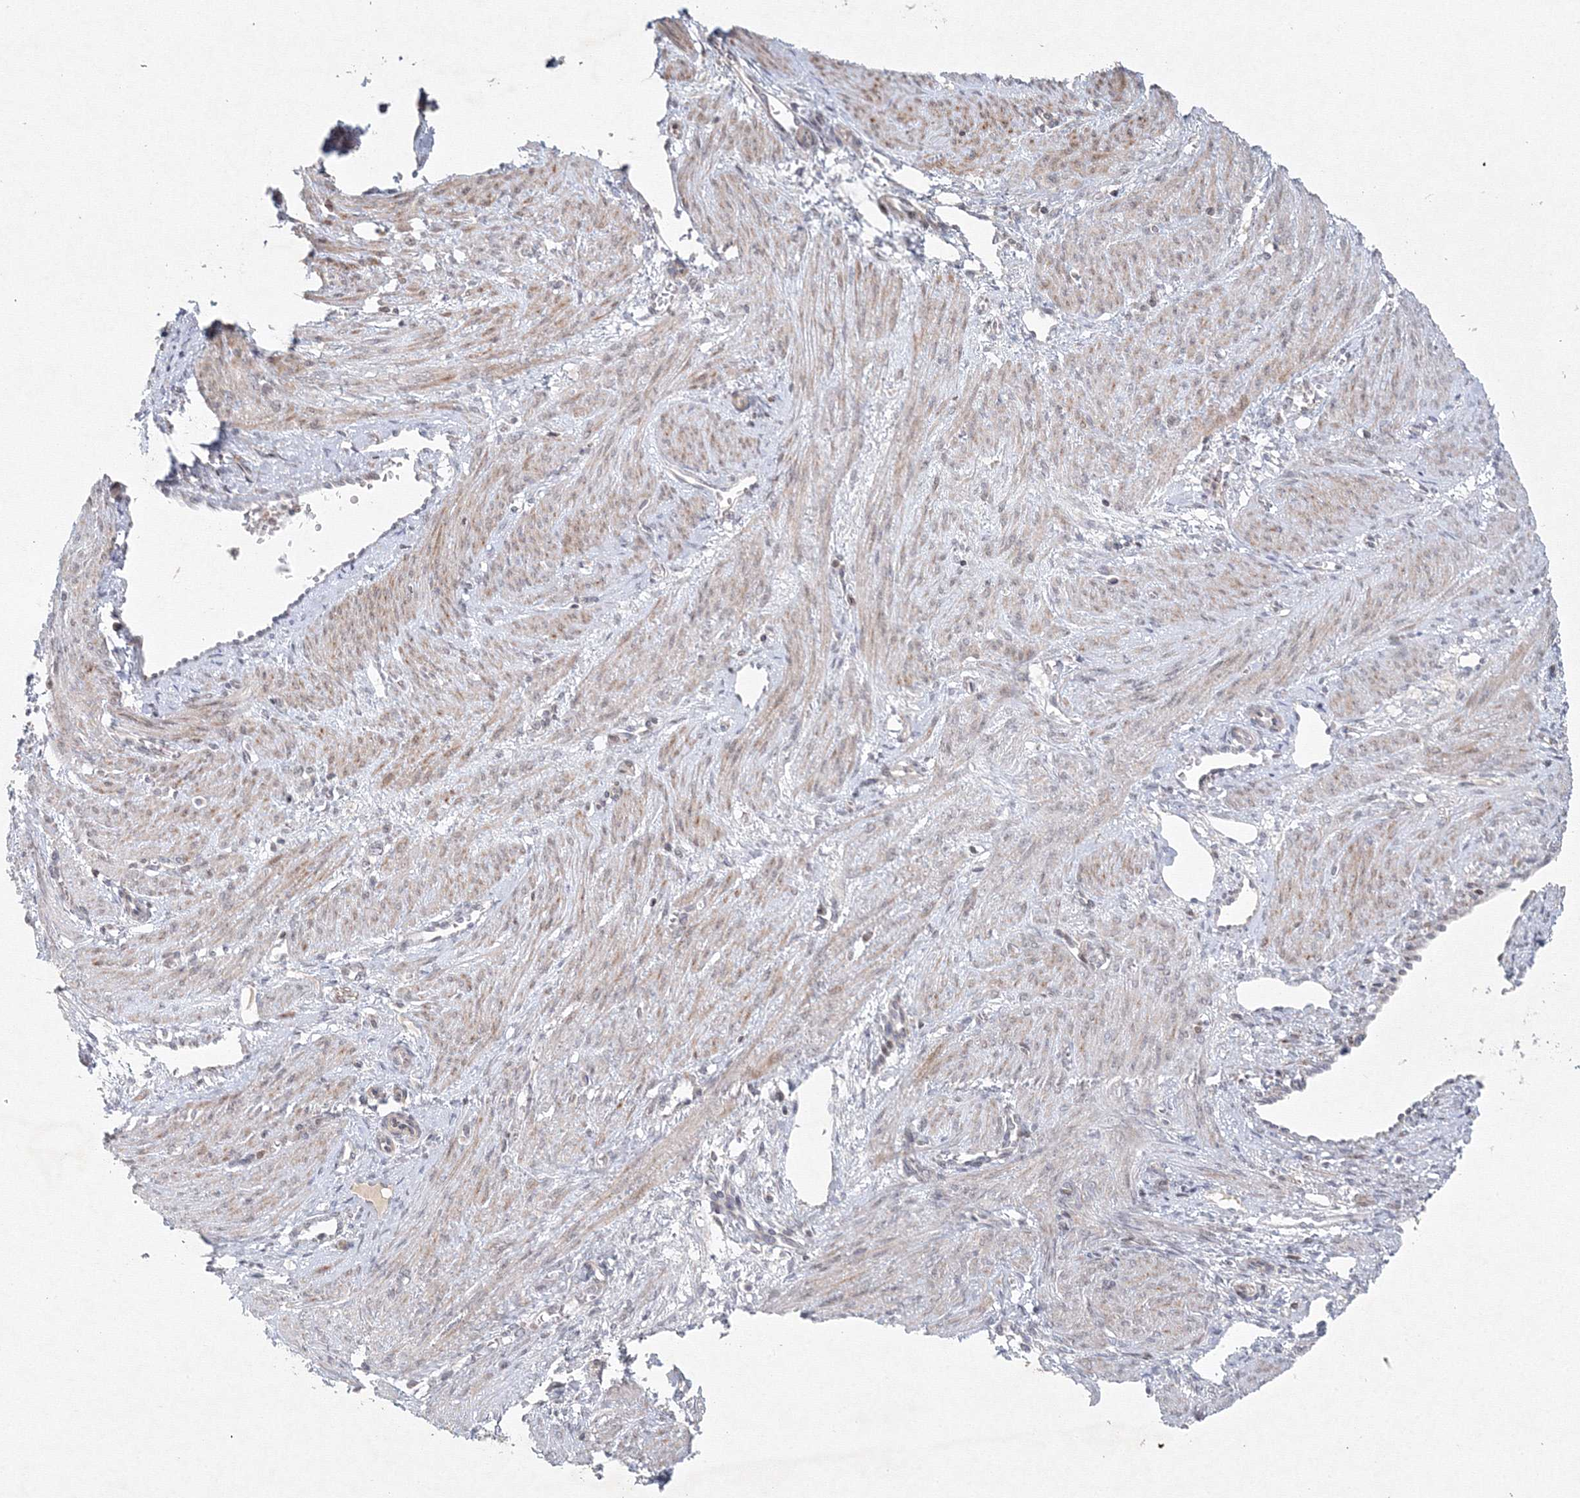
{"staining": {"intensity": "weak", "quantity": "25%-75%", "location": "nuclear"}, "tissue": "endometrium", "cell_type": "Cells in endometrial stroma", "image_type": "normal", "snomed": [{"axis": "morphology", "description": "Normal tissue, NOS"}, {"axis": "topography", "description": "Endometrium"}], "caption": "This image displays immunohistochemistry (IHC) staining of unremarkable endometrium, with low weak nuclear expression in approximately 25%-75% of cells in endometrial stroma.", "gene": "KIF4A", "patient": {"sex": "female", "age": 33}}